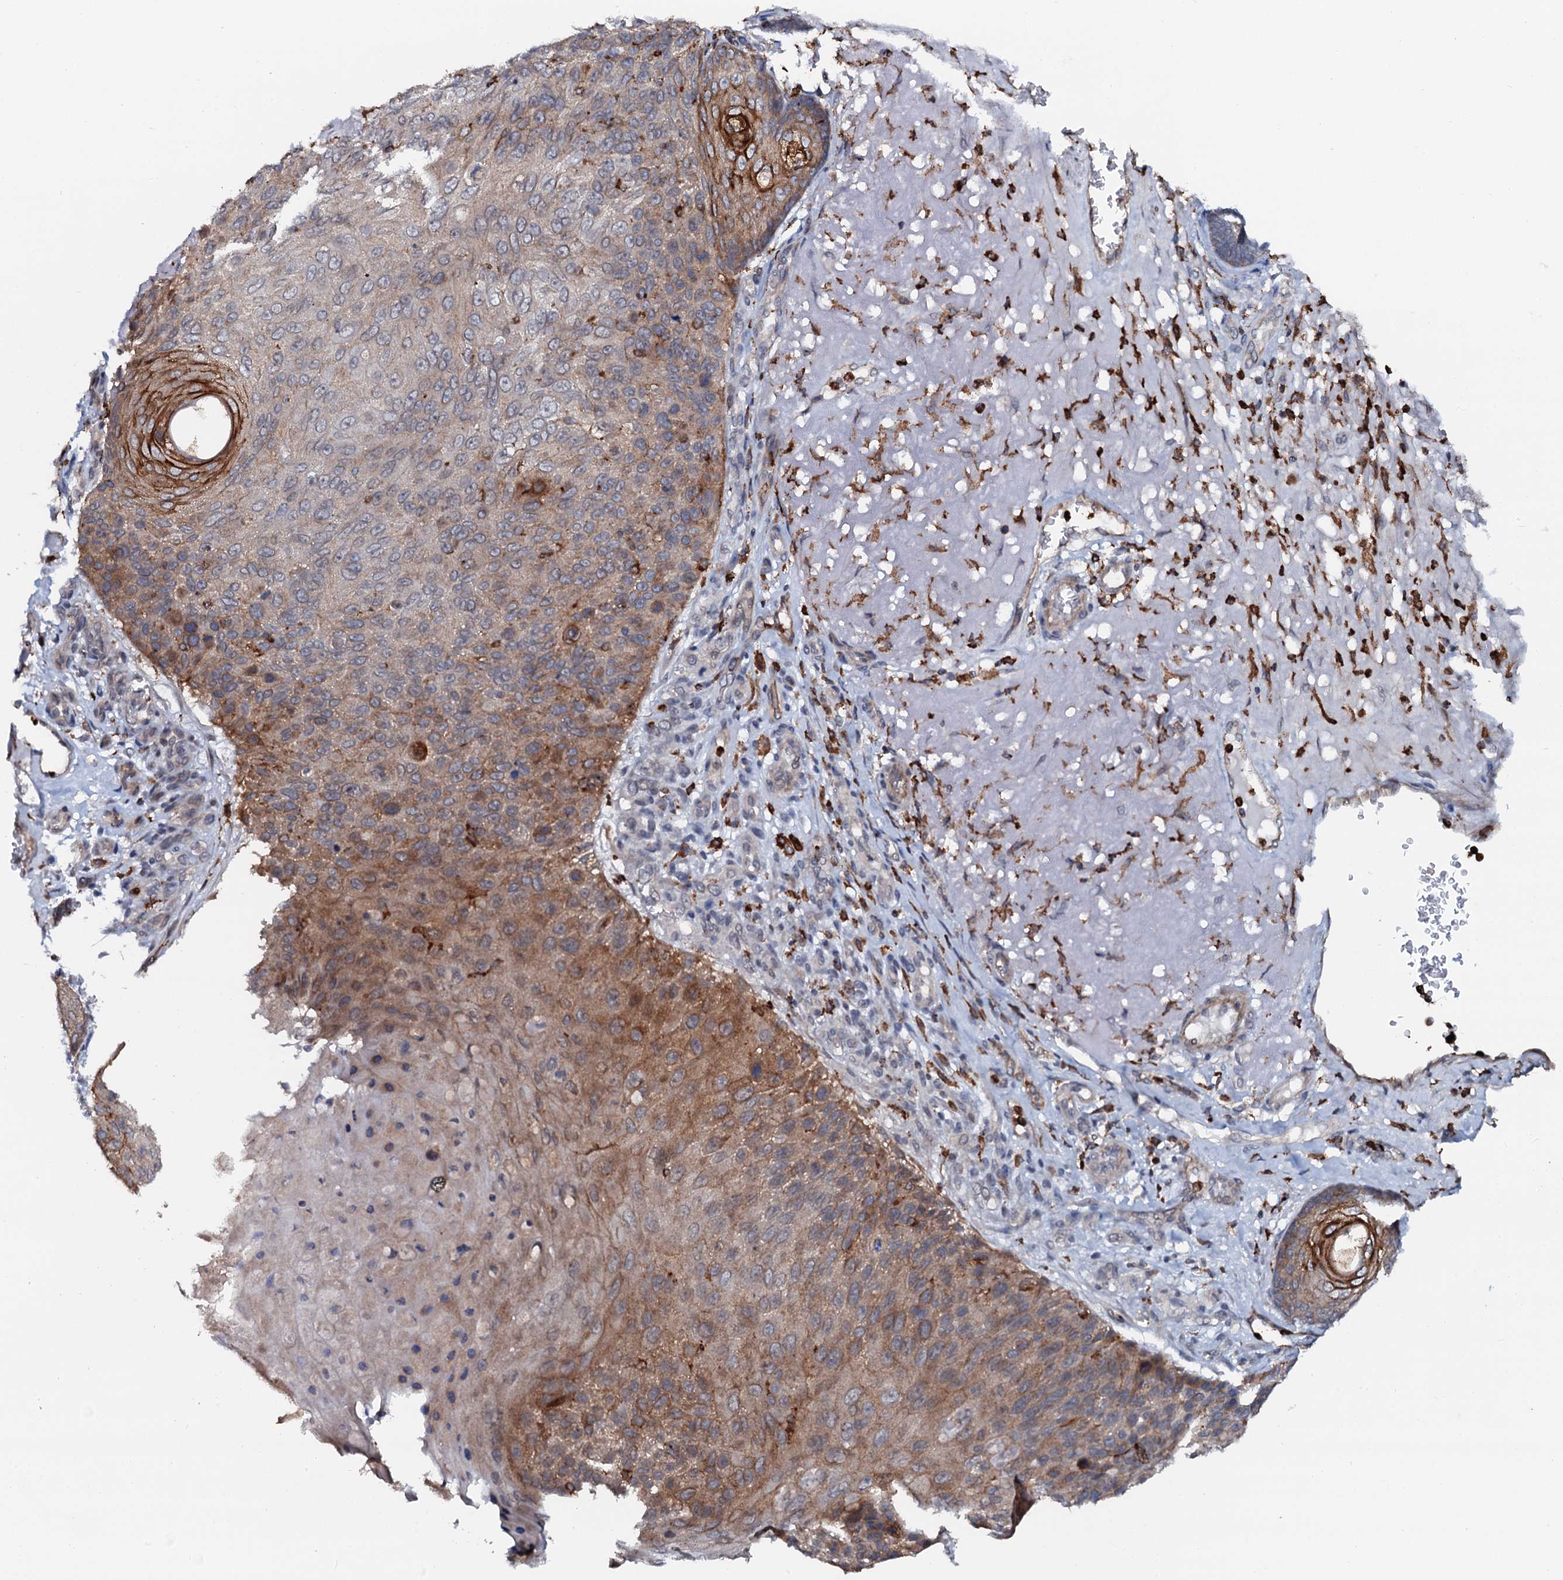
{"staining": {"intensity": "moderate", "quantity": "25%-75%", "location": "cytoplasmic/membranous"}, "tissue": "skin cancer", "cell_type": "Tumor cells", "image_type": "cancer", "snomed": [{"axis": "morphology", "description": "Squamous cell carcinoma, NOS"}, {"axis": "topography", "description": "Skin"}], "caption": "Skin cancer stained with DAB IHC exhibits medium levels of moderate cytoplasmic/membranous staining in about 25%-75% of tumor cells.", "gene": "VAMP8", "patient": {"sex": "female", "age": 88}}